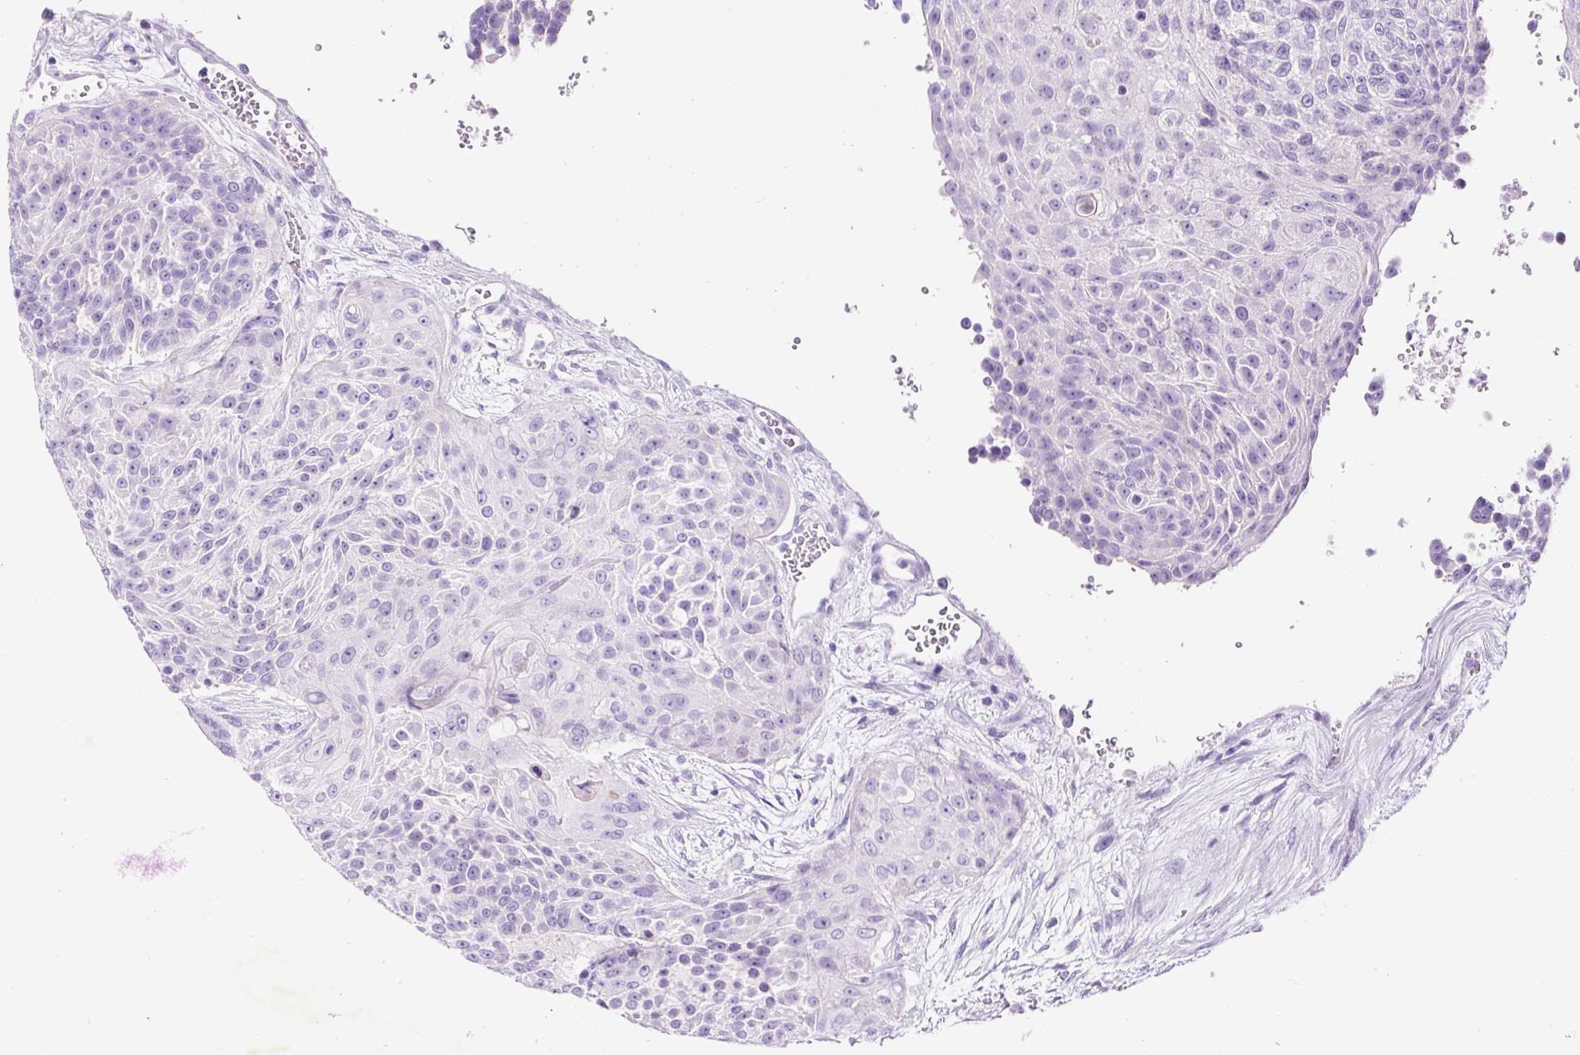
{"staining": {"intensity": "negative", "quantity": "none", "location": "none"}, "tissue": "urothelial cancer", "cell_type": "Tumor cells", "image_type": "cancer", "snomed": [{"axis": "morphology", "description": "Urothelial carcinoma, High grade"}, {"axis": "topography", "description": "Urinary bladder"}], "caption": "This is an IHC photomicrograph of human high-grade urothelial carcinoma. There is no staining in tumor cells.", "gene": "STOX2", "patient": {"sex": "female", "age": 63}}